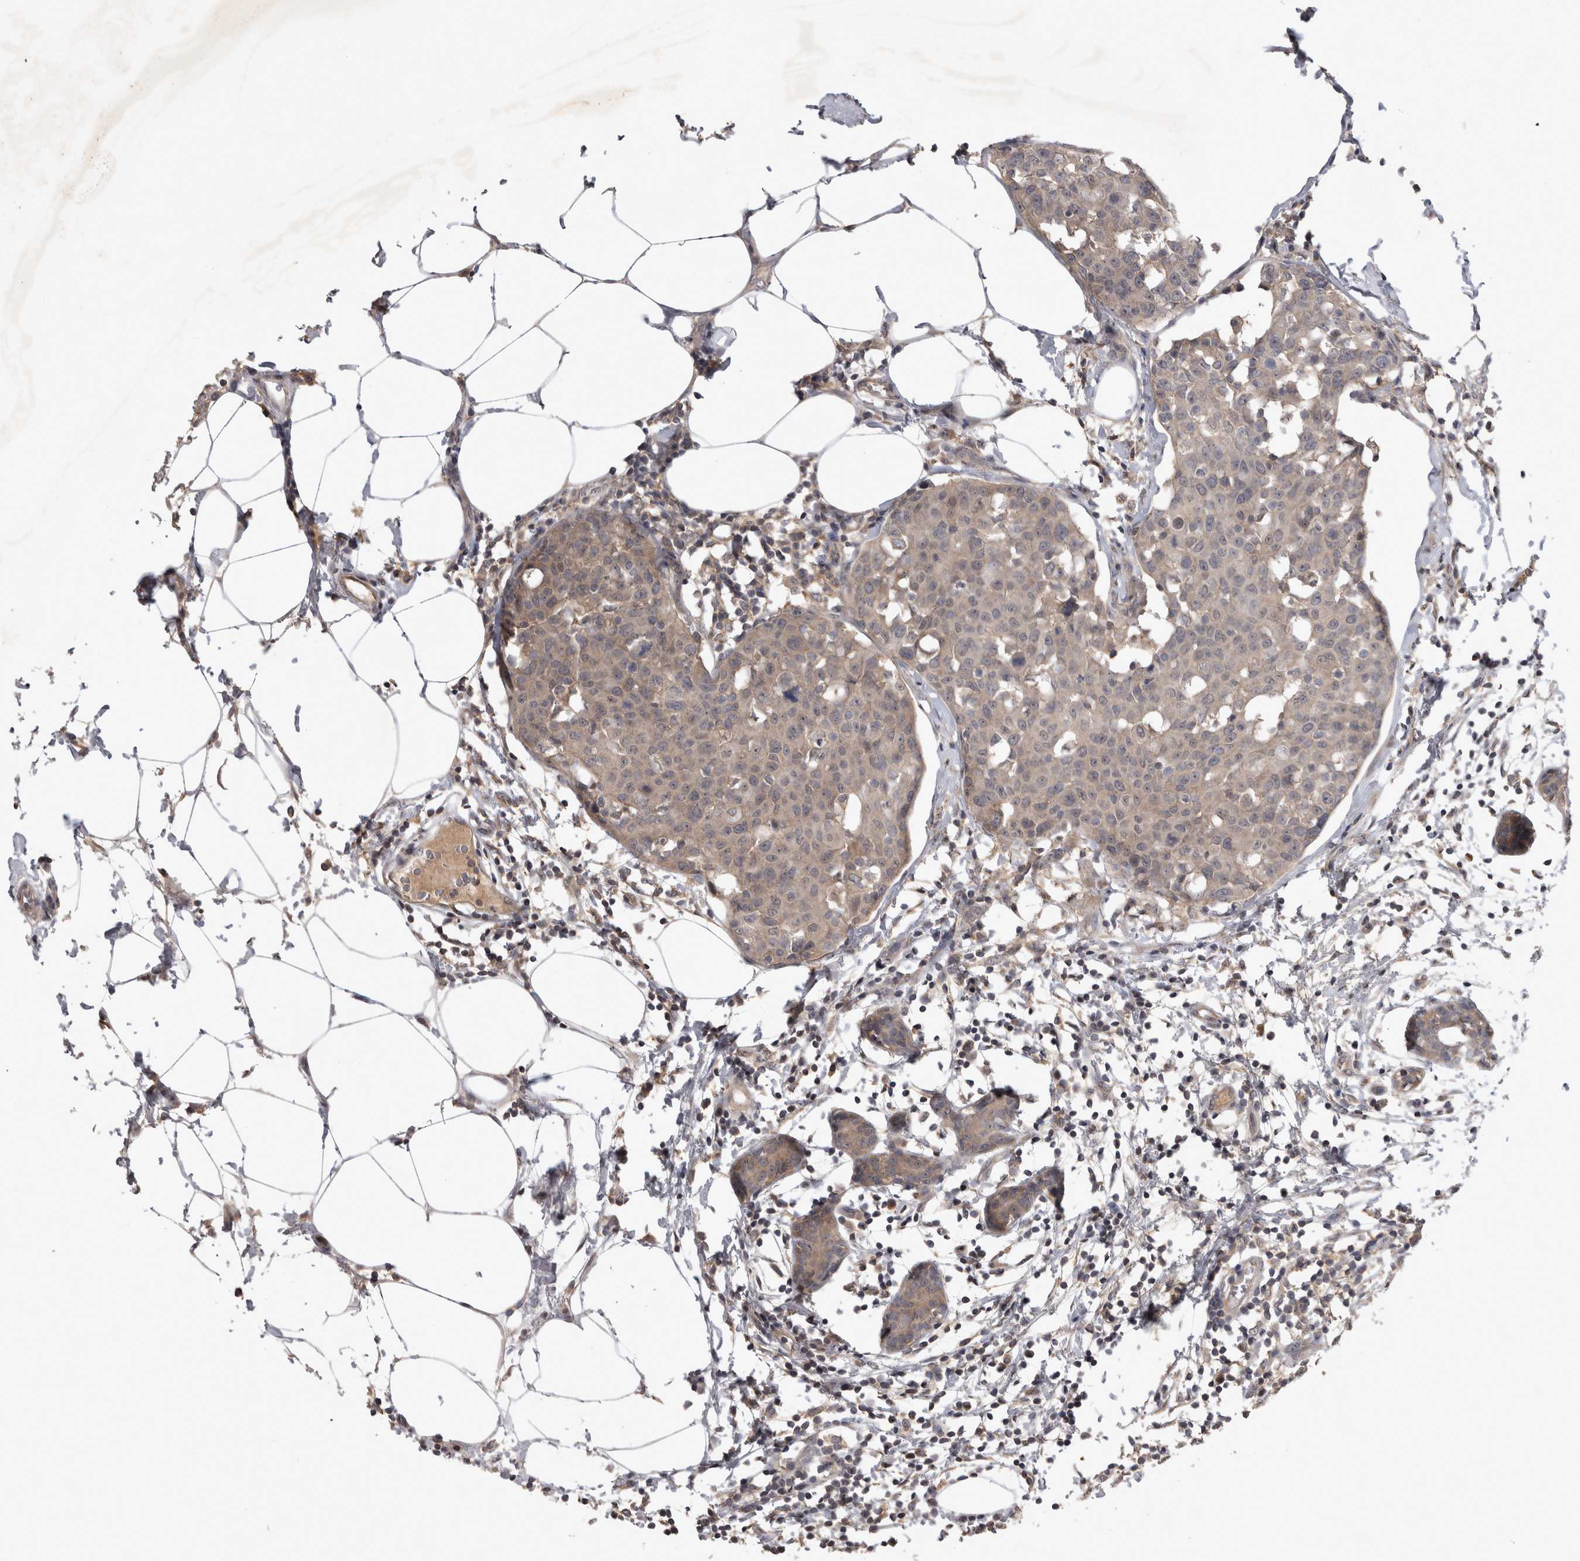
{"staining": {"intensity": "weak", "quantity": ">75%", "location": "cytoplasmic/membranous"}, "tissue": "breast cancer", "cell_type": "Tumor cells", "image_type": "cancer", "snomed": [{"axis": "morphology", "description": "Normal tissue, NOS"}, {"axis": "morphology", "description": "Duct carcinoma"}, {"axis": "topography", "description": "Breast"}], "caption": "About >75% of tumor cells in breast cancer (infiltrating ductal carcinoma) display weak cytoplasmic/membranous protein positivity as visualized by brown immunohistochemical staining.", "gene": "ZNF114", "patient": {"sex": "female", "age": 37}}